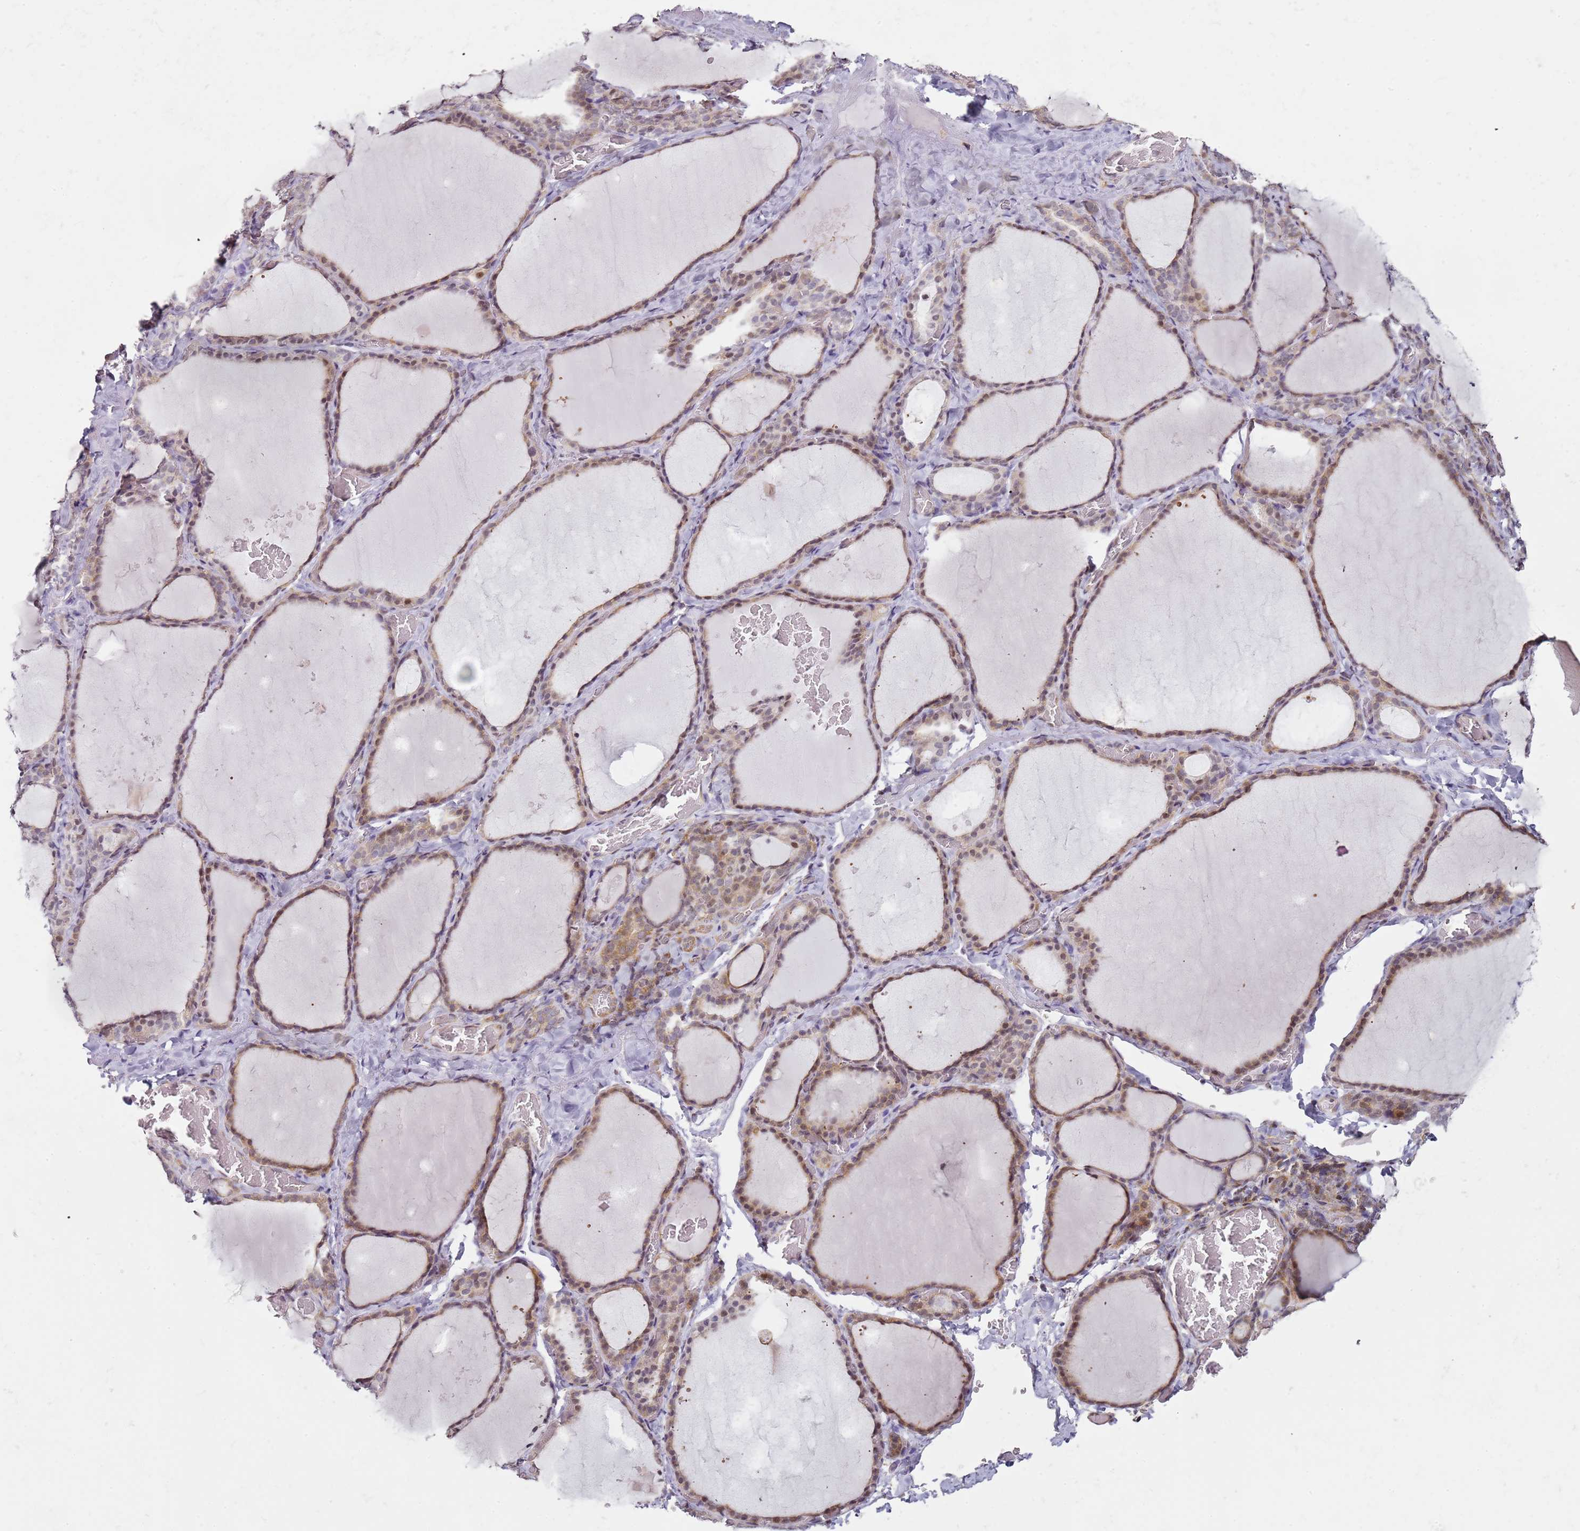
{"staining": {"intensity": "moderate", "quantity": "25%-75%", "location": "cytoplasmic/membranous,nuclear"}, "tissue": "thyroid gland", "cell_type": "Glandular cells", "image_type": "normal", "snomed": [{"axis": "morphology", "description": "Normal tissue, NOS"}, {"axis": "topography", "description": "Thyroid gland"}], "caption": "Moderate cytoplasmic/membranous,nuclear positivity is seen in about 25%-75% of glandular cells in benign thyroid gland. The staining is performed using DAB (3,3'-diaminobenzidine) brown chromogen to label protein expression. The nuclei are counter-stained blue using hematoxylin.", "gene": "PSMD4", "patient": {"sex": "female", "age": 39}}